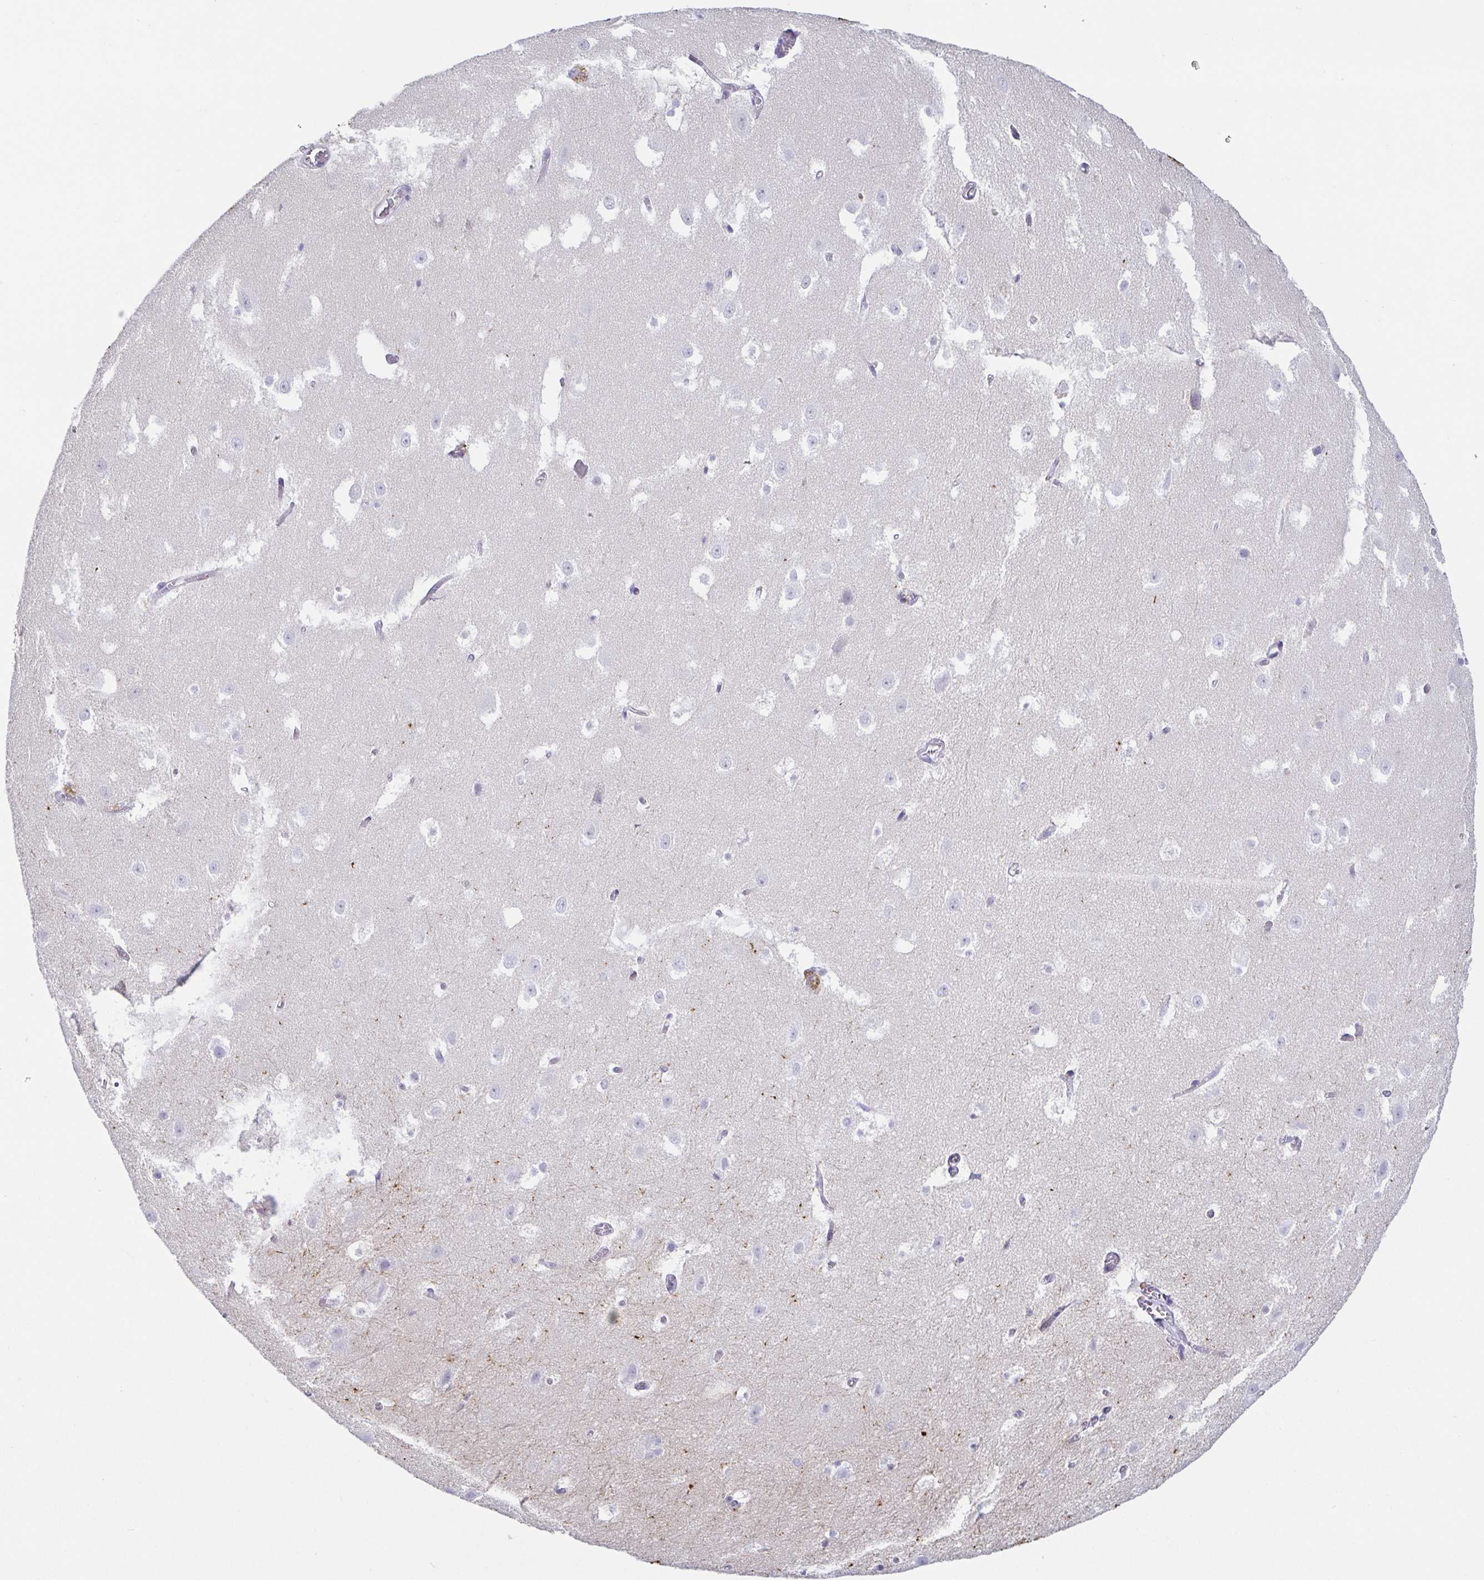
{"staining": {"intensity": "negative", "quantity": "none", "location": "none"}, "tissue": "hippocampus", "cell_type": "Glial cells", "image_type": "normal", "snomed": [{"axis": "morphology", "description": "Normal tissue, NOS"}, {"axis": "topography", "description": "Hippocampus"}], "caption": "This photomicrograph is of unremarkable hippocampus stained with immunohistochemistry (IHC) to label a protein in brown with the nuclei are counter-stained blue. There is no positivity in glial cells. (DAB immunohistochemistry with hematoxylin counter stain).", "gene": "HAPLN2", "patient": {"sex": "female", "age": 52}}